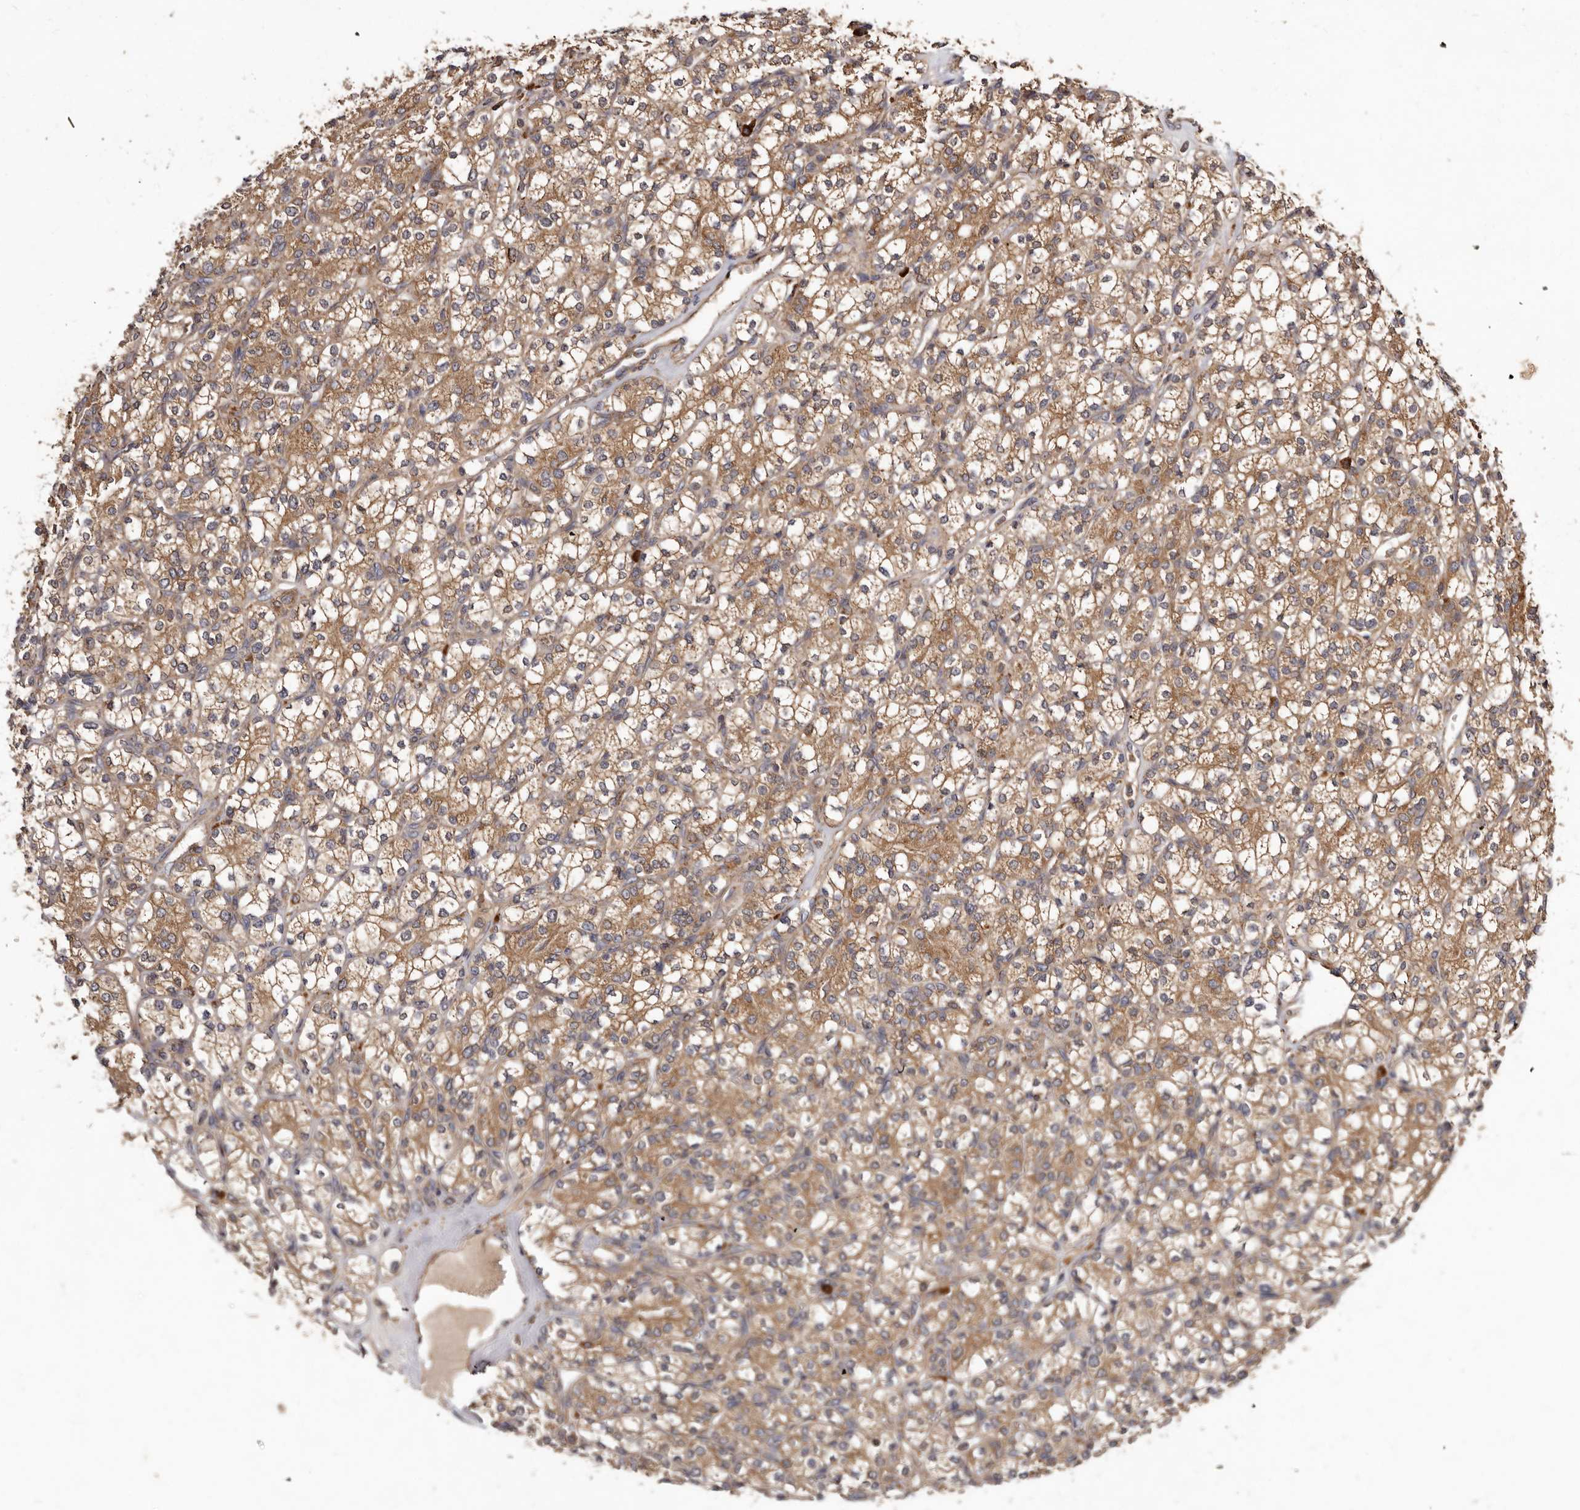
{"staining": {"intensity": "moderate", "quantity": ">75%", "location": "cytoplasmic/membranous"}, "tissue": "renal cancer", "cell_type": "Tumor cells", "image_type": "cancer", "snomed": [{"axis": "morphology", "description": "Adenocarcinoma, NOS"}, {"axis": "topography", "description": "Kidney"}], "caption": "Immunohistochemistry (IHC) histopathology image of neoplastic tissue: renal adenocarcinoma stained using immunohistochemistry (IHC) reveals medium levels of moderate protein expression localized specifically in the cytoplasmic/membranous of tumor cells, appearing as a cytoplasmic/membranous brown color.", "gene": "GOT1L1", "patient": {"sex": "male", "age": 77}}